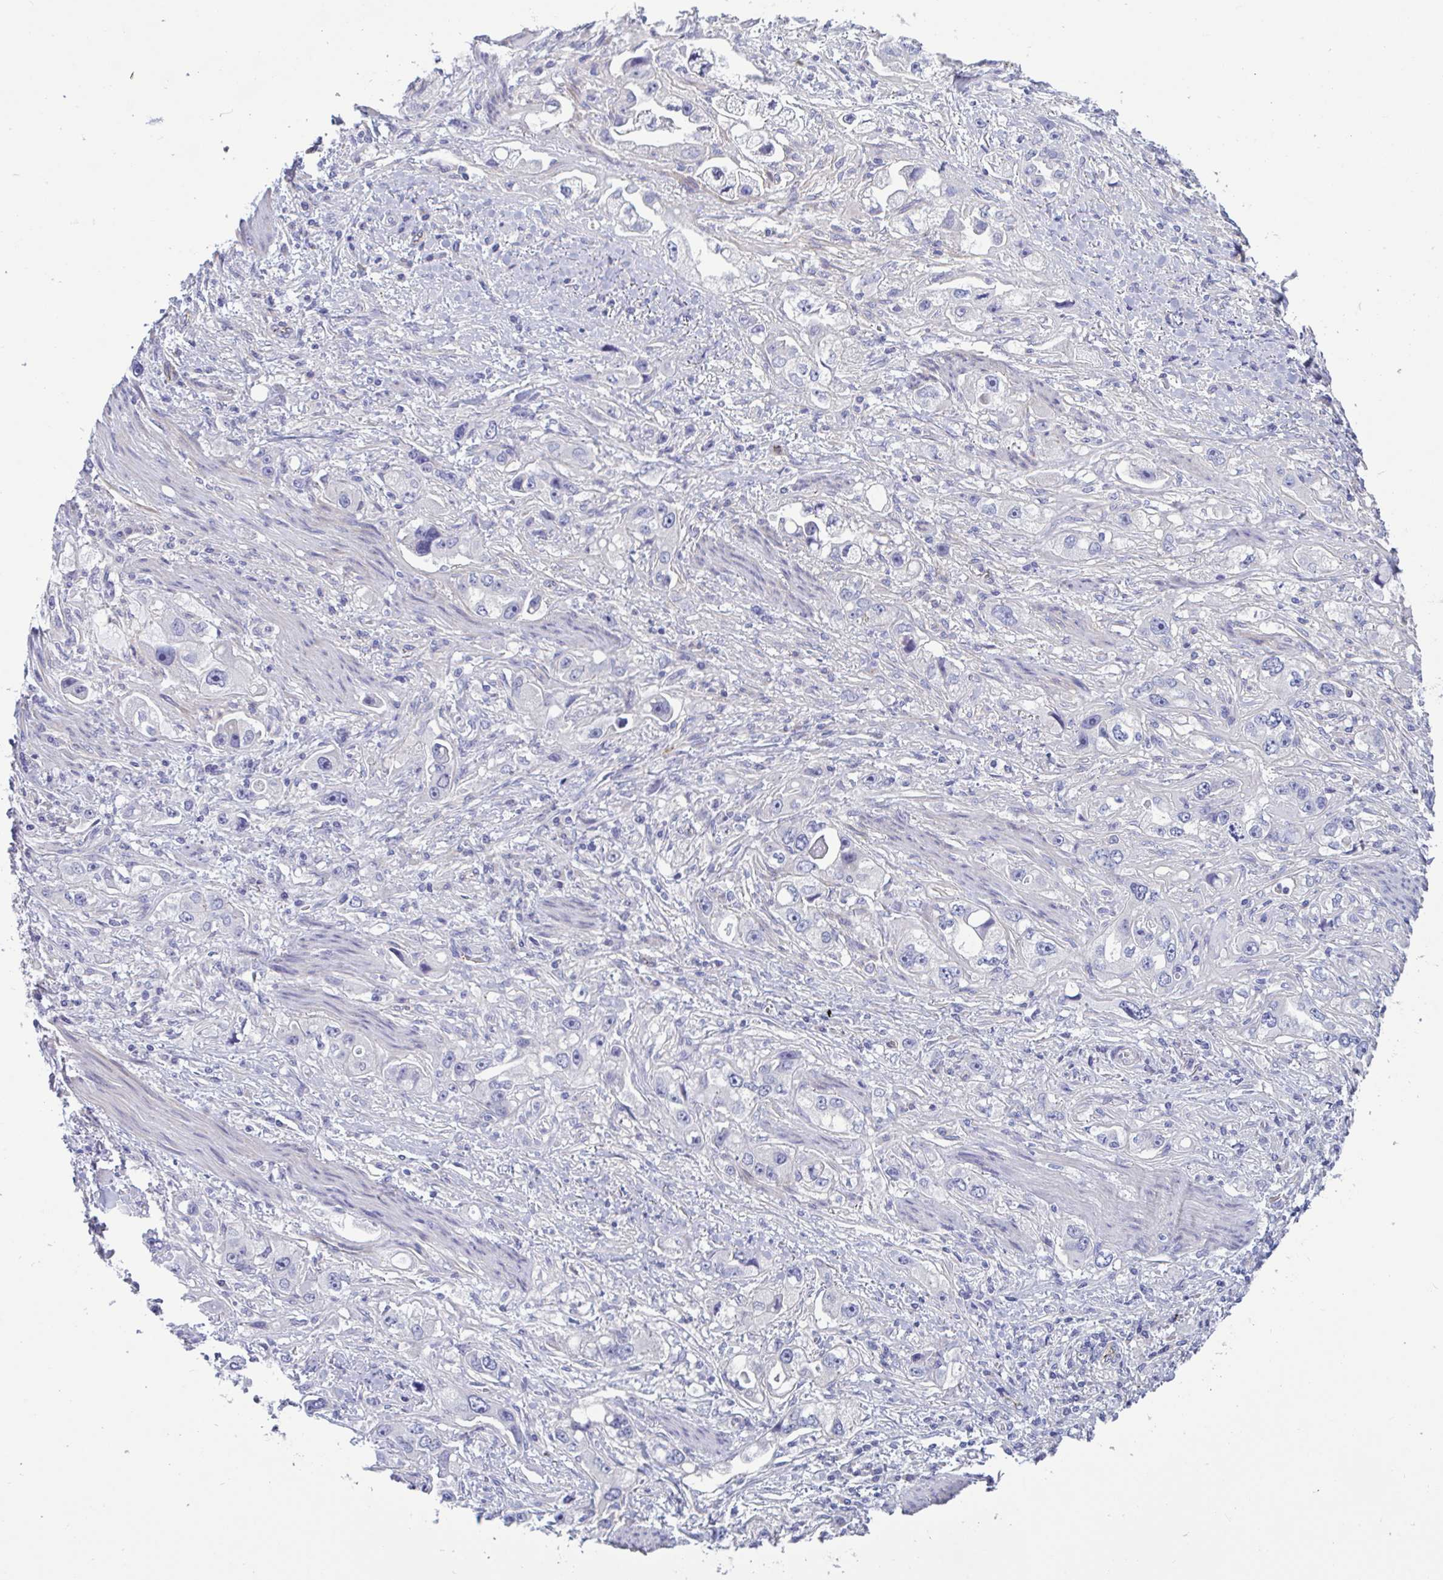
{"staining": {"intensity": "negative", "quantity": "none", "location": "none"}, "tissue": "stomach cancer", "cell_type": "Tumor cells", "image_type": "cancer", "snomed": [{"axis": "morphology", "description": "Adenocarcinoma, NOS"}, {"axis": "topography", "description": "Stomach, lower"}], "caption": "Tumor cells show no significant protein positivity in stomach cancer.", "gene": "OXLD1", "patient": {"sex": "female", "age": 93}}